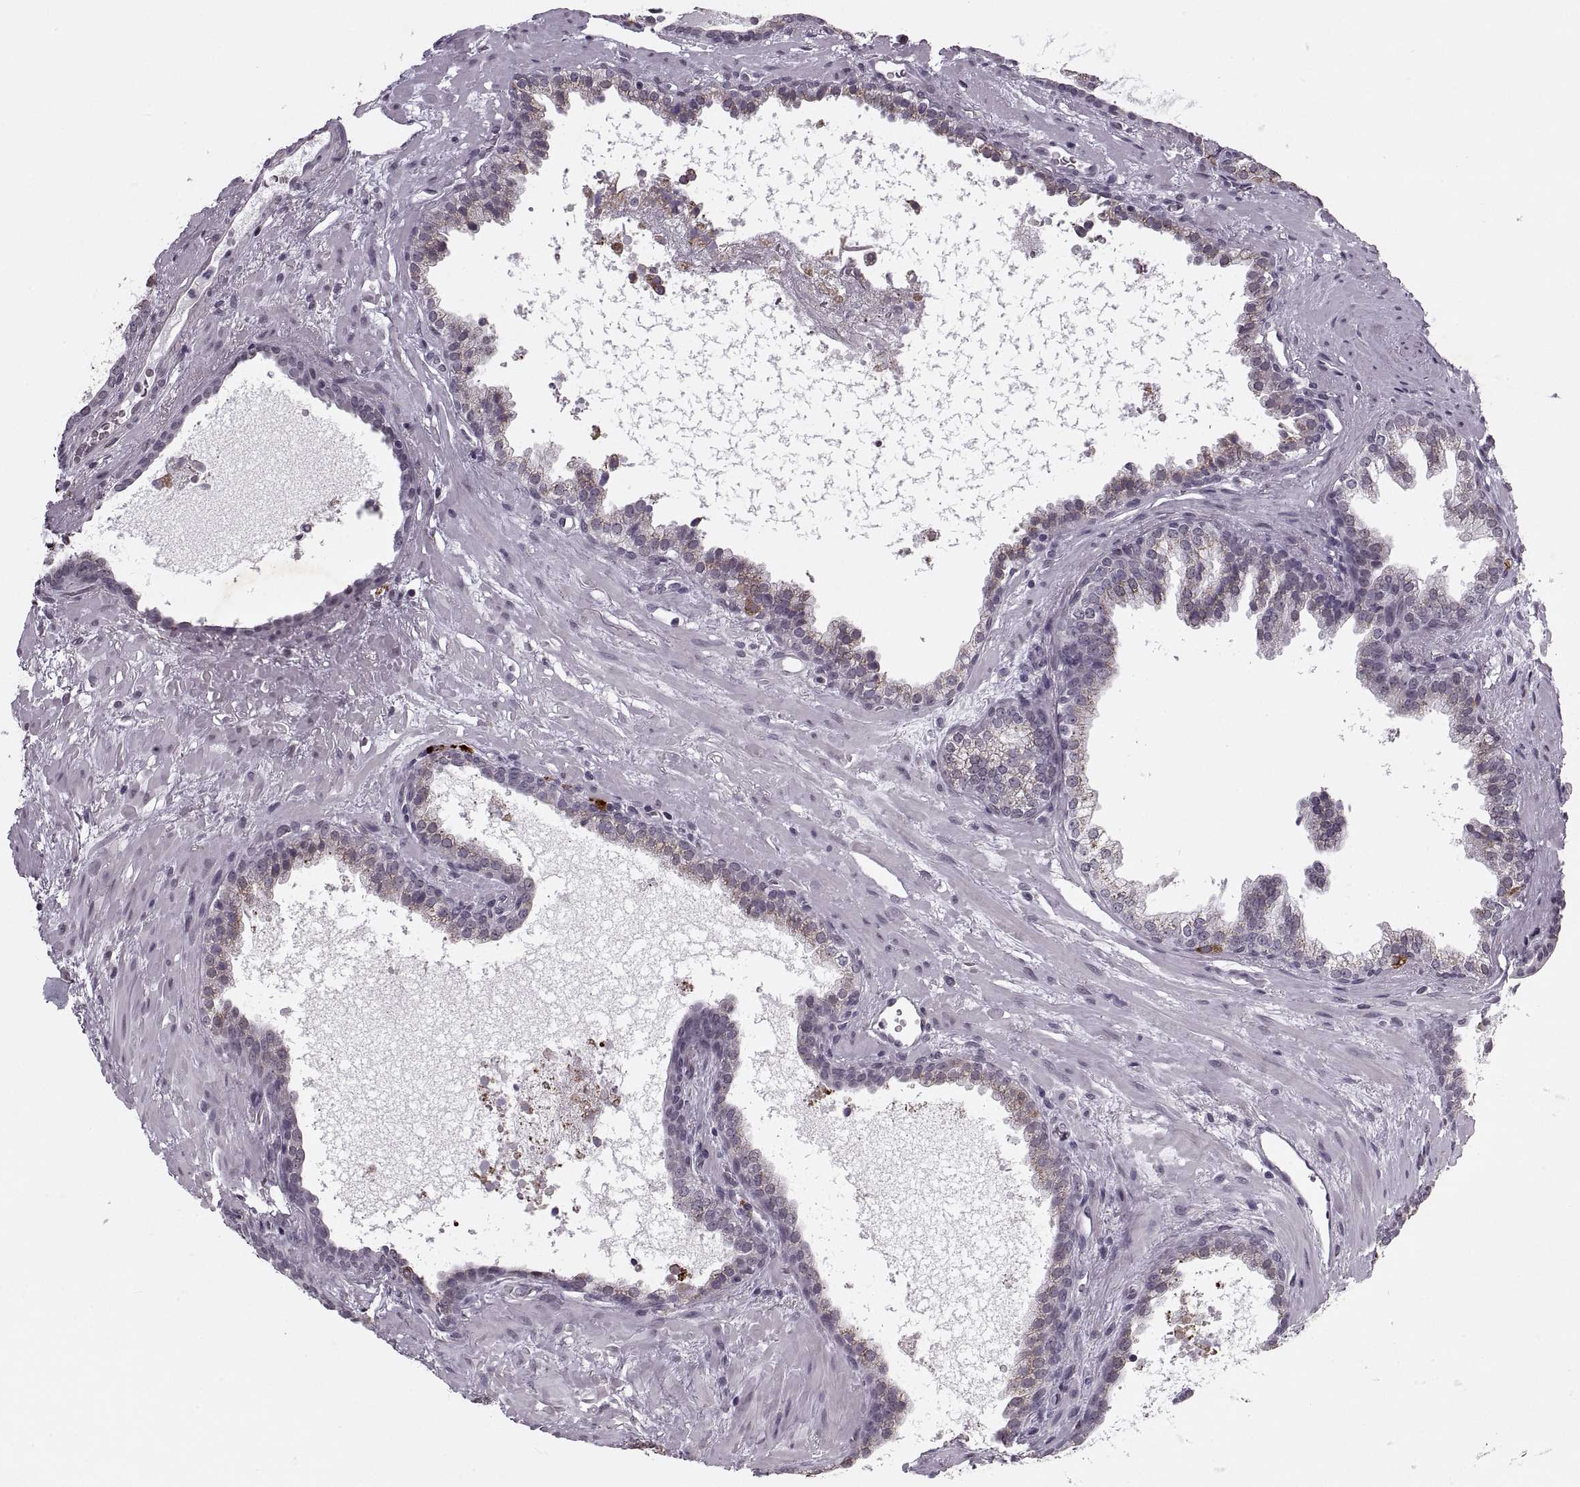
{"staining": {"intensity": "weak", "quantity": "25%-75%", "location": "cytoplasmic/membranous"}, "tissue": "prostate cancer", "cell_type": "Tumor cells", "image_type": "cancer", "snomed": [{"axis": "morphology", "description": "Adenocarcinoma, NOS"}, {"axis": "topography", "description": "Prostate"}], "caption": "A micrograph showing weak cytoplasmic/membranous positivity in approximately 25%-75% of tumor cells in adenocarcinoma (prostate), as visualized by brown immunohistochemical staining.", "gene": "PRSS37", "patient": {"sex": "male", "age": 66}}